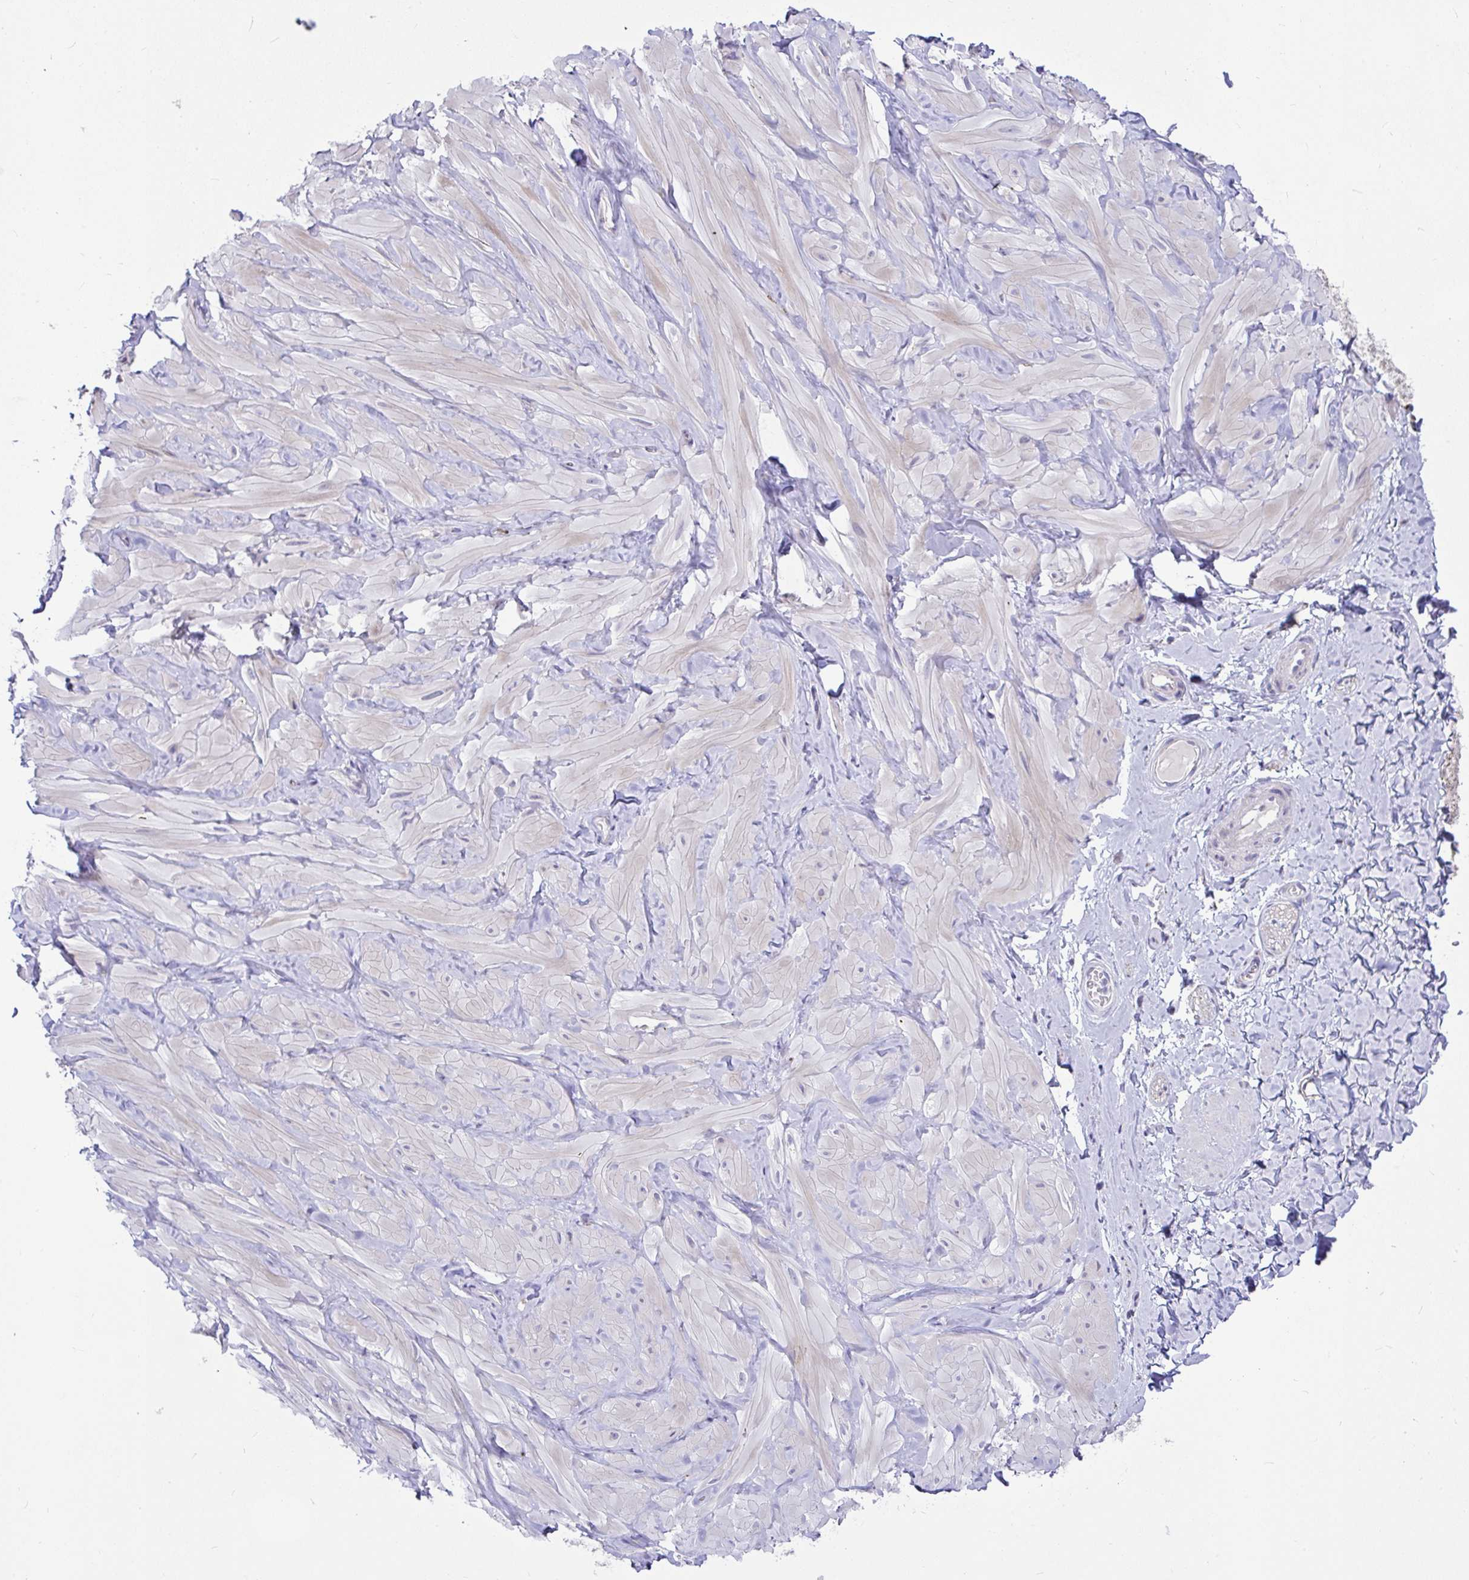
{"staining": {"intensity": "negative", "quantity": "none", "location": "none"}, "tissue": "adipose tissue", "cell_type": "Adipocytes", "image_type": "normal", "snomed": [{"axis": "morphology", "description": "Normal tissue, NOS"}, {"axis": "topography", "description": "Soft tissue"}, {"axis": "topography", "description": "Adipose tissue"}, {"axis": "topography", "description": "Vascular tissue"}, {"axis": "topography", "description": "Peripheral nerve tissue"}], "caption": "This is an immunohistochemistry (IHC) histopathology image of benign human adipose tissue. There is no positivity in adipocytes.", "gene": "CEP63", "patient": {"sex": "male", "age": 29}}